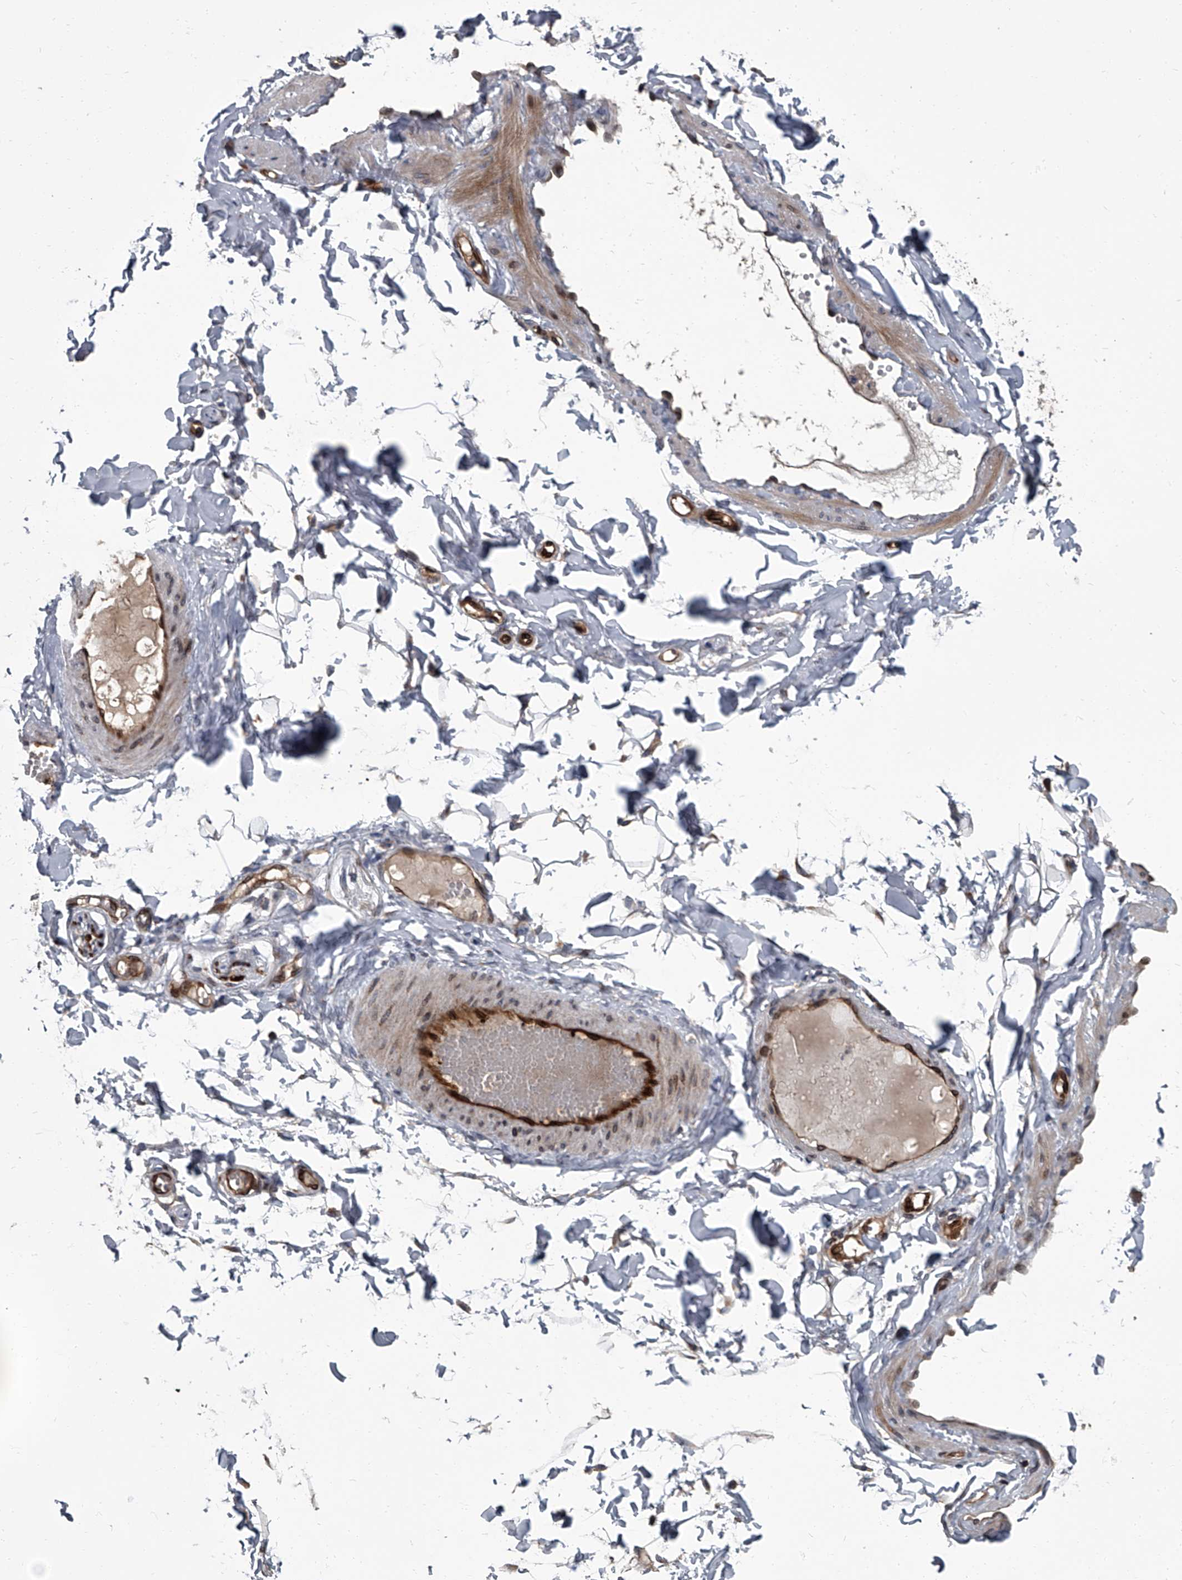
{"staining": {"intensity": "strong", "quantity": "25%-75%", "location": "cytoplasmic/membranous,nuclear"}, "tissue": "adipose tissue", "cell_type": "Adipocytes", "image_type": "normal", "snomed": [{"axis": "morphology", "description": "Normal tissue, NOS"}, {"axis": "topography", "description": "Adipose tissue"}, {"axis": "topography", "description": "Vascular tissue"}, {"axis": "topography", "description": "Peripheral nerve tissue"}], "caption": "Protein expression analysis of benign adipose tissue demonstrates strong cytoplasmic/membranous,nuclear staining in approximately 25%-75% of adipocytes.", "gene": "LRRC8C", "patient": {"sex": "male", "age": 25}}